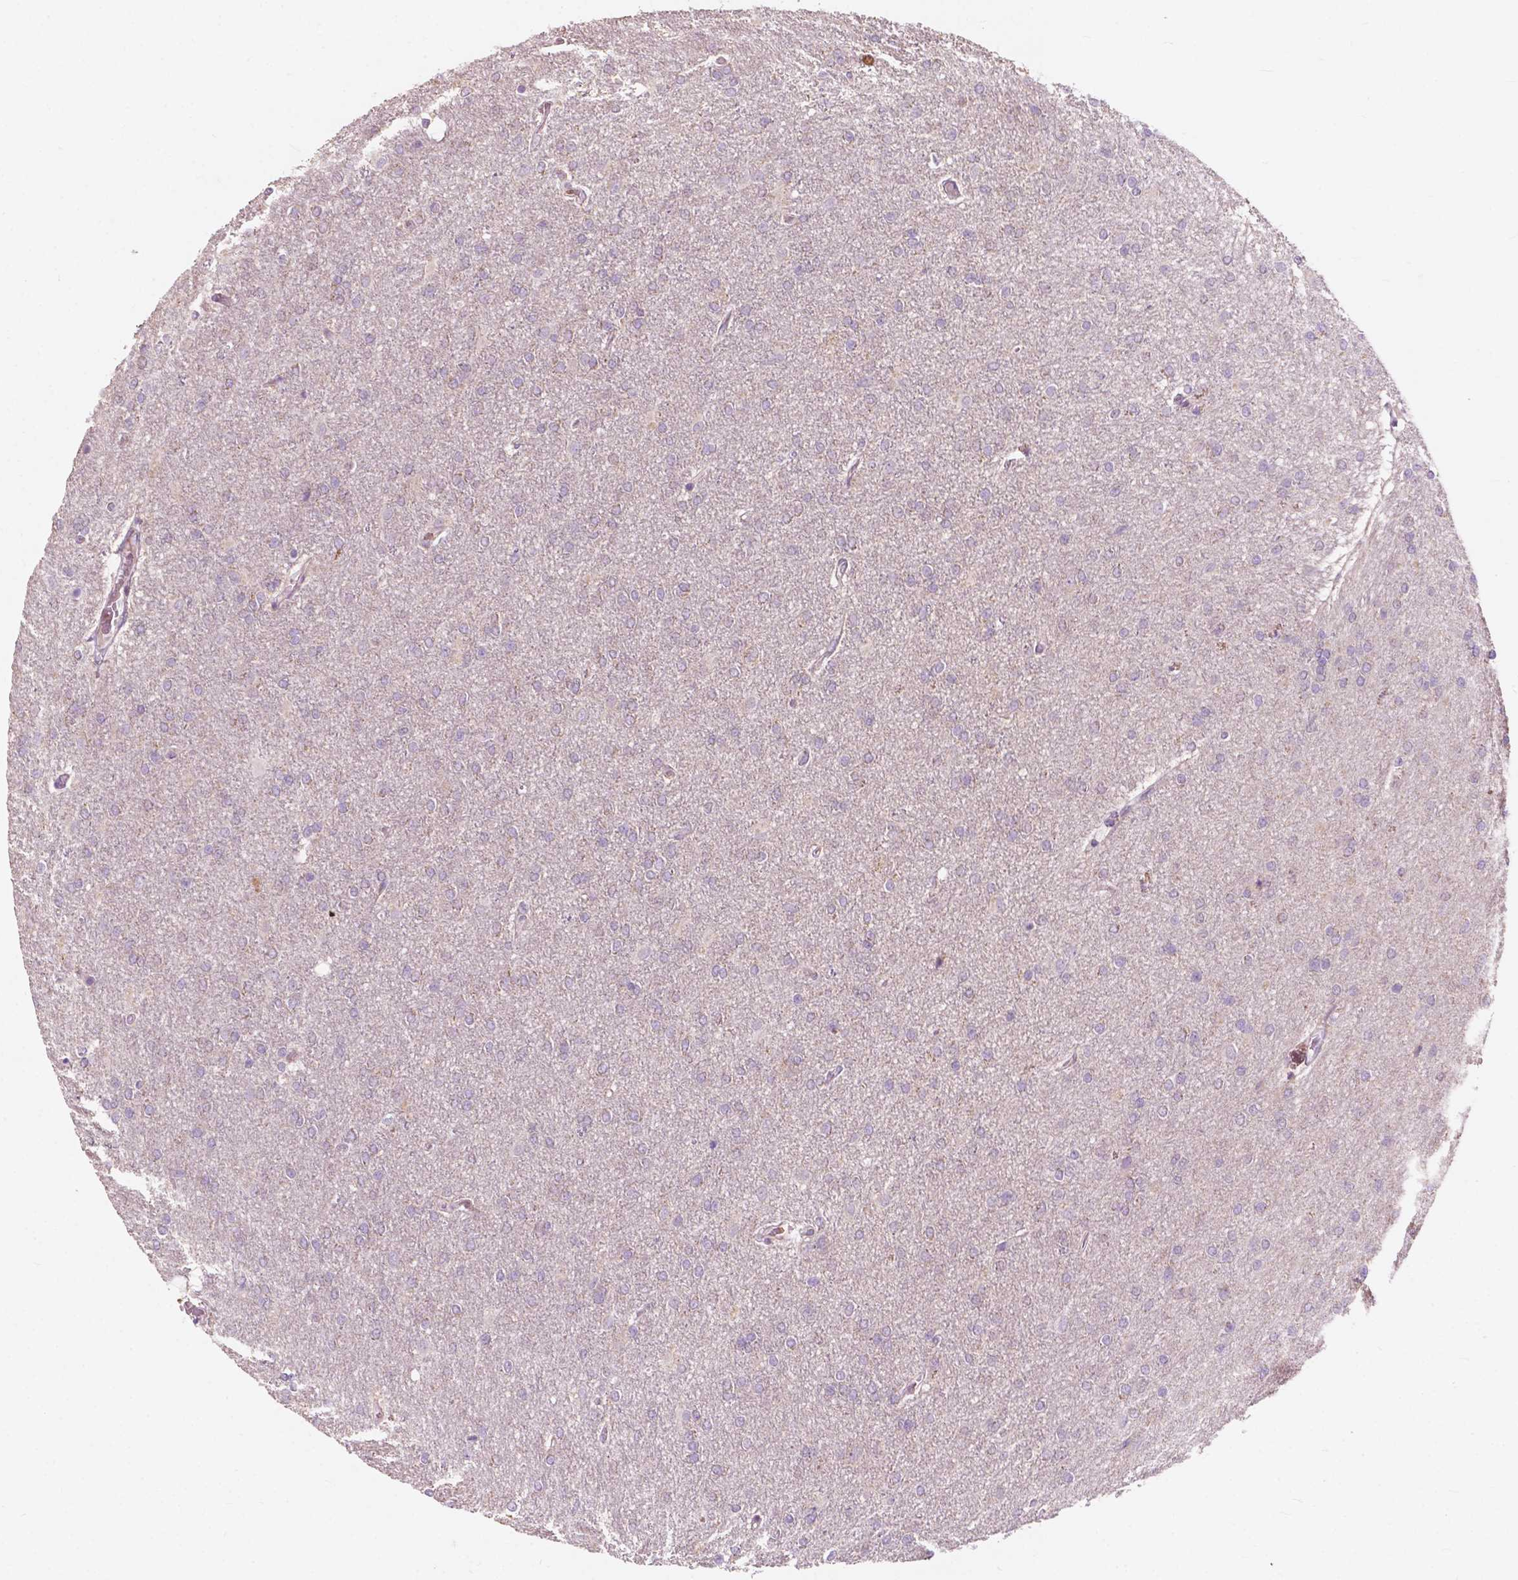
{"staining": {"intensity": "negative", "quantity": "none", "location": "none"}, "tissue": "glioma", "cell_type": "Tumor cells", "image_type": "cancer", "snomed": [{"axis": "morphology", "description": "Glioma, malignant, High grade"}, {"axis": "topography", "description": "Cerebral cortex"}], "caption": "This is an immunohistochemistry micrograph of glioma. There is no expression in tumor cells.", "gene": "NDUFS1", "patient": {"sex": "male", "age": 70}}